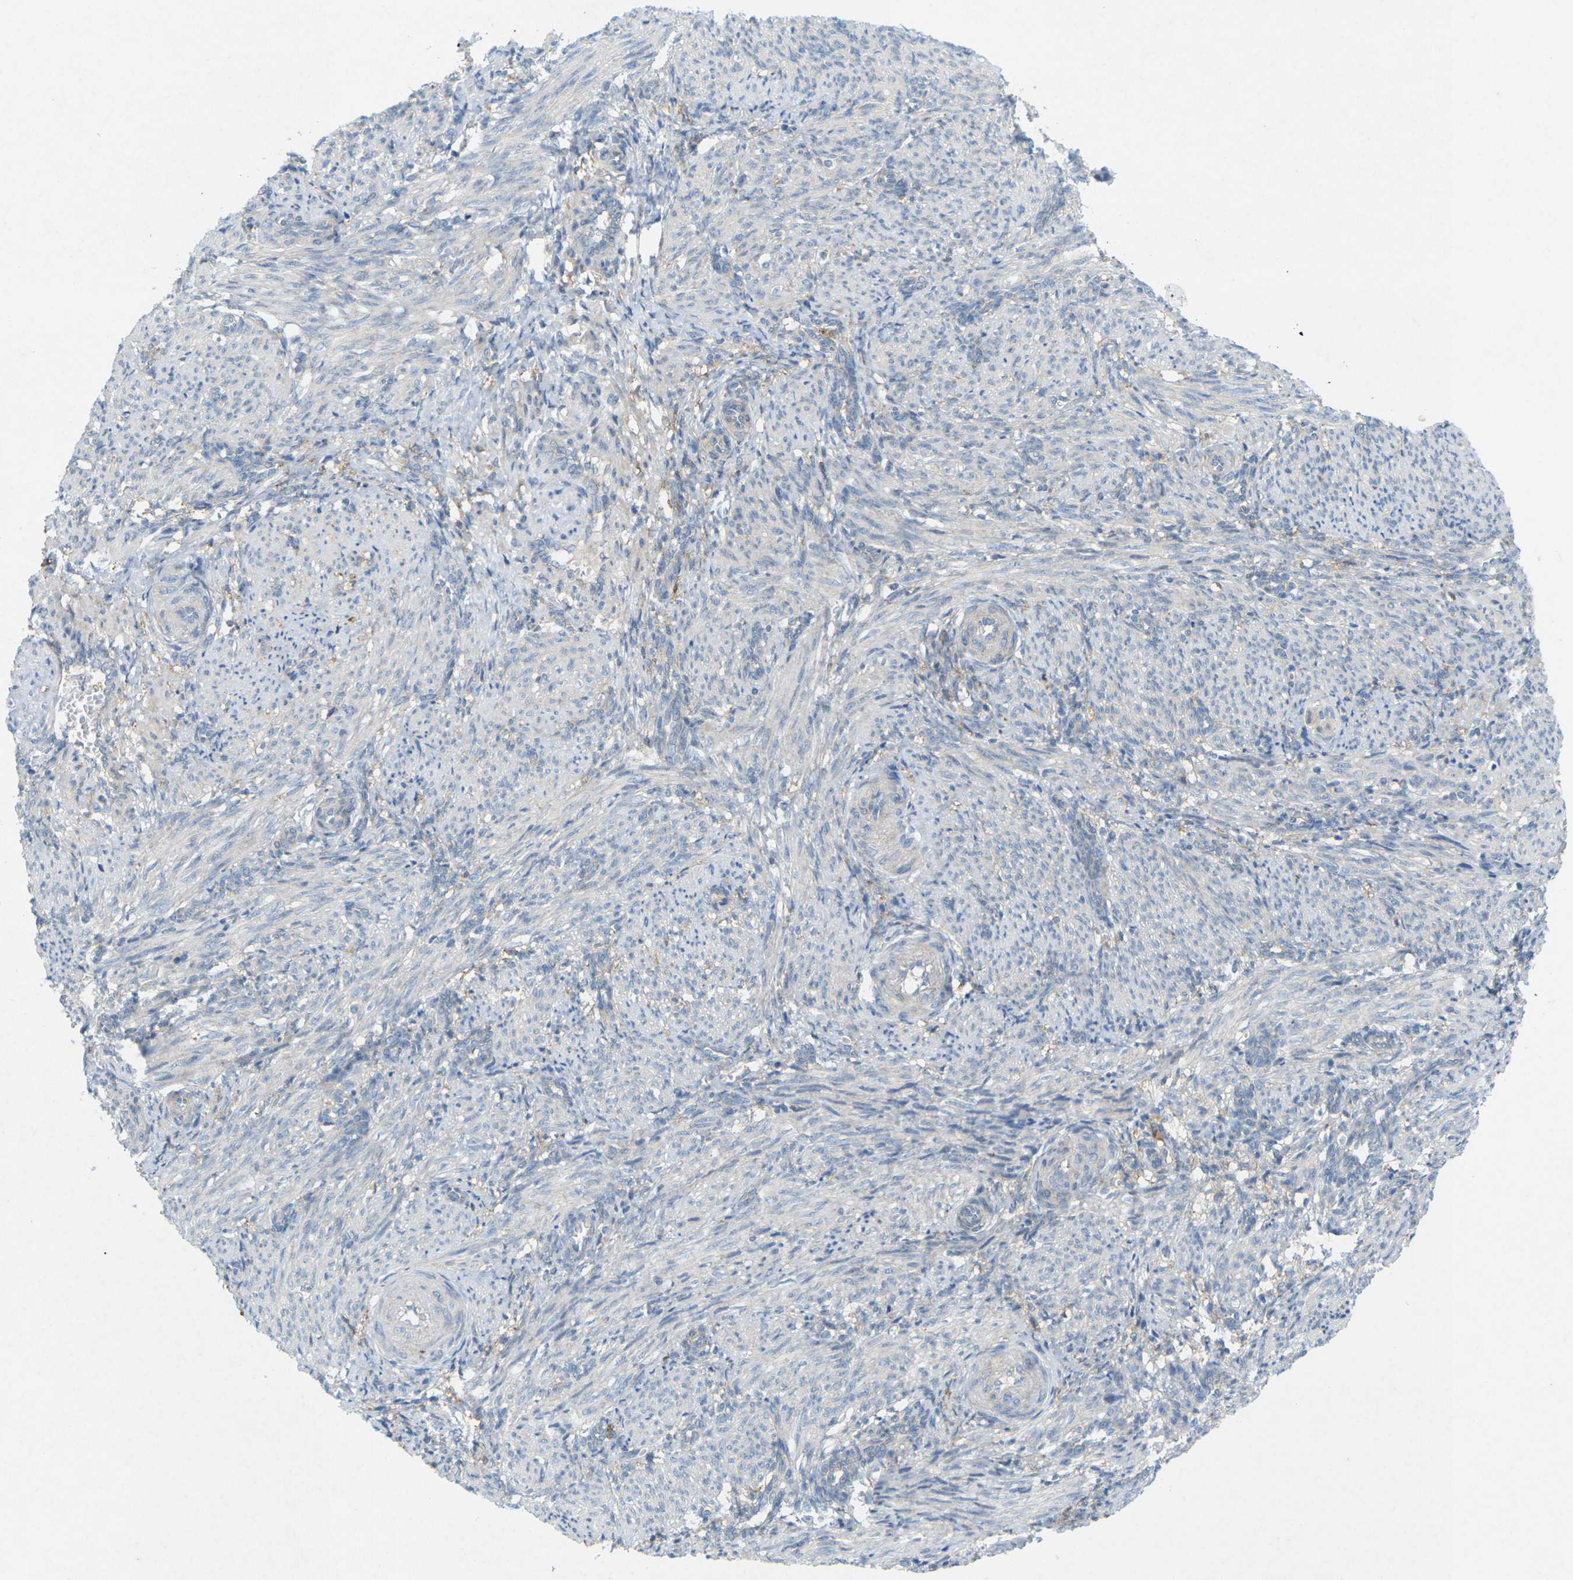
{"staining": {"intensity": "weak", "quantity": "25%-75%", "location": "cytoplasmic/membranous"}, "tissue": "smooth muscle", "cell_type": "Smooth muscle cells", "image_type": "normal", "snomed": [{"axis": "morphology", "description": "Normal tissue, NOS"}, {"axis": "topography", "description": "Endometrium"}], "caption": "Immunohistochemistry (IHC) photomicrograph of benign smooth muscle: human smooth muscle stained using immunohistochemistry displays low levels of weak protein expression localized specifically in the cytoplasmic/membranous of smooth muscle cells, appearing as a cytoplasmic/membranous brown color.", "gene": "STK11", "patient": {"sex": "female", "age": 33}}